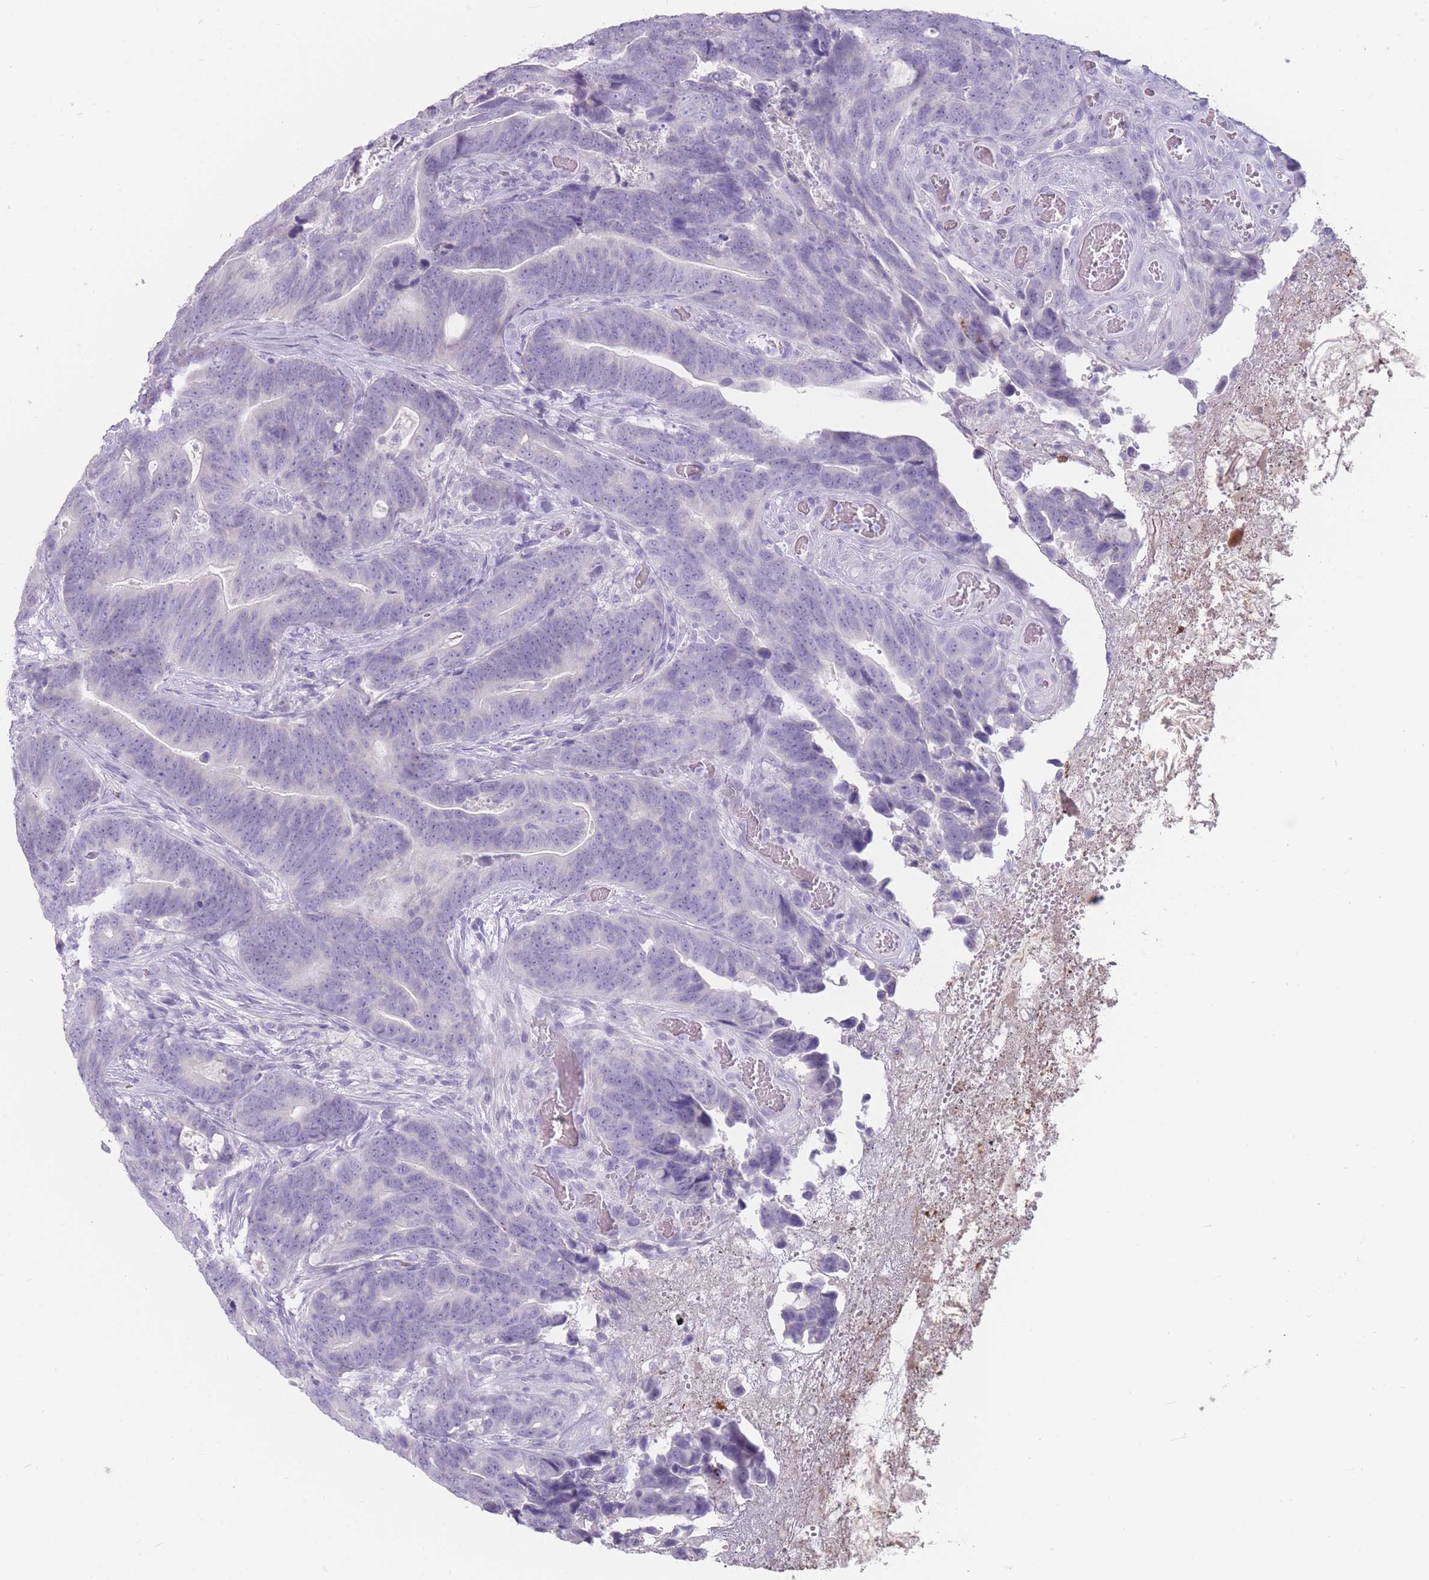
{"staining": {"intensity": "negative", "quantity": "none", "location": "none"}, "tissue": "colorectal cancer", "cell_type": "Tumor cells", "image_type": "cancer", "snomed": [{"axis": "morphology", "description": "Adenocarcinoma, NOS"}, {"axis": "topography", "description": "Colon"}], "caption": "Immunohistochemistry (IHC) of human colorectal cancer displays no expression in tumor cells.", "gene": "CCNO", "patient": {"sex": "female", "age": 82}}